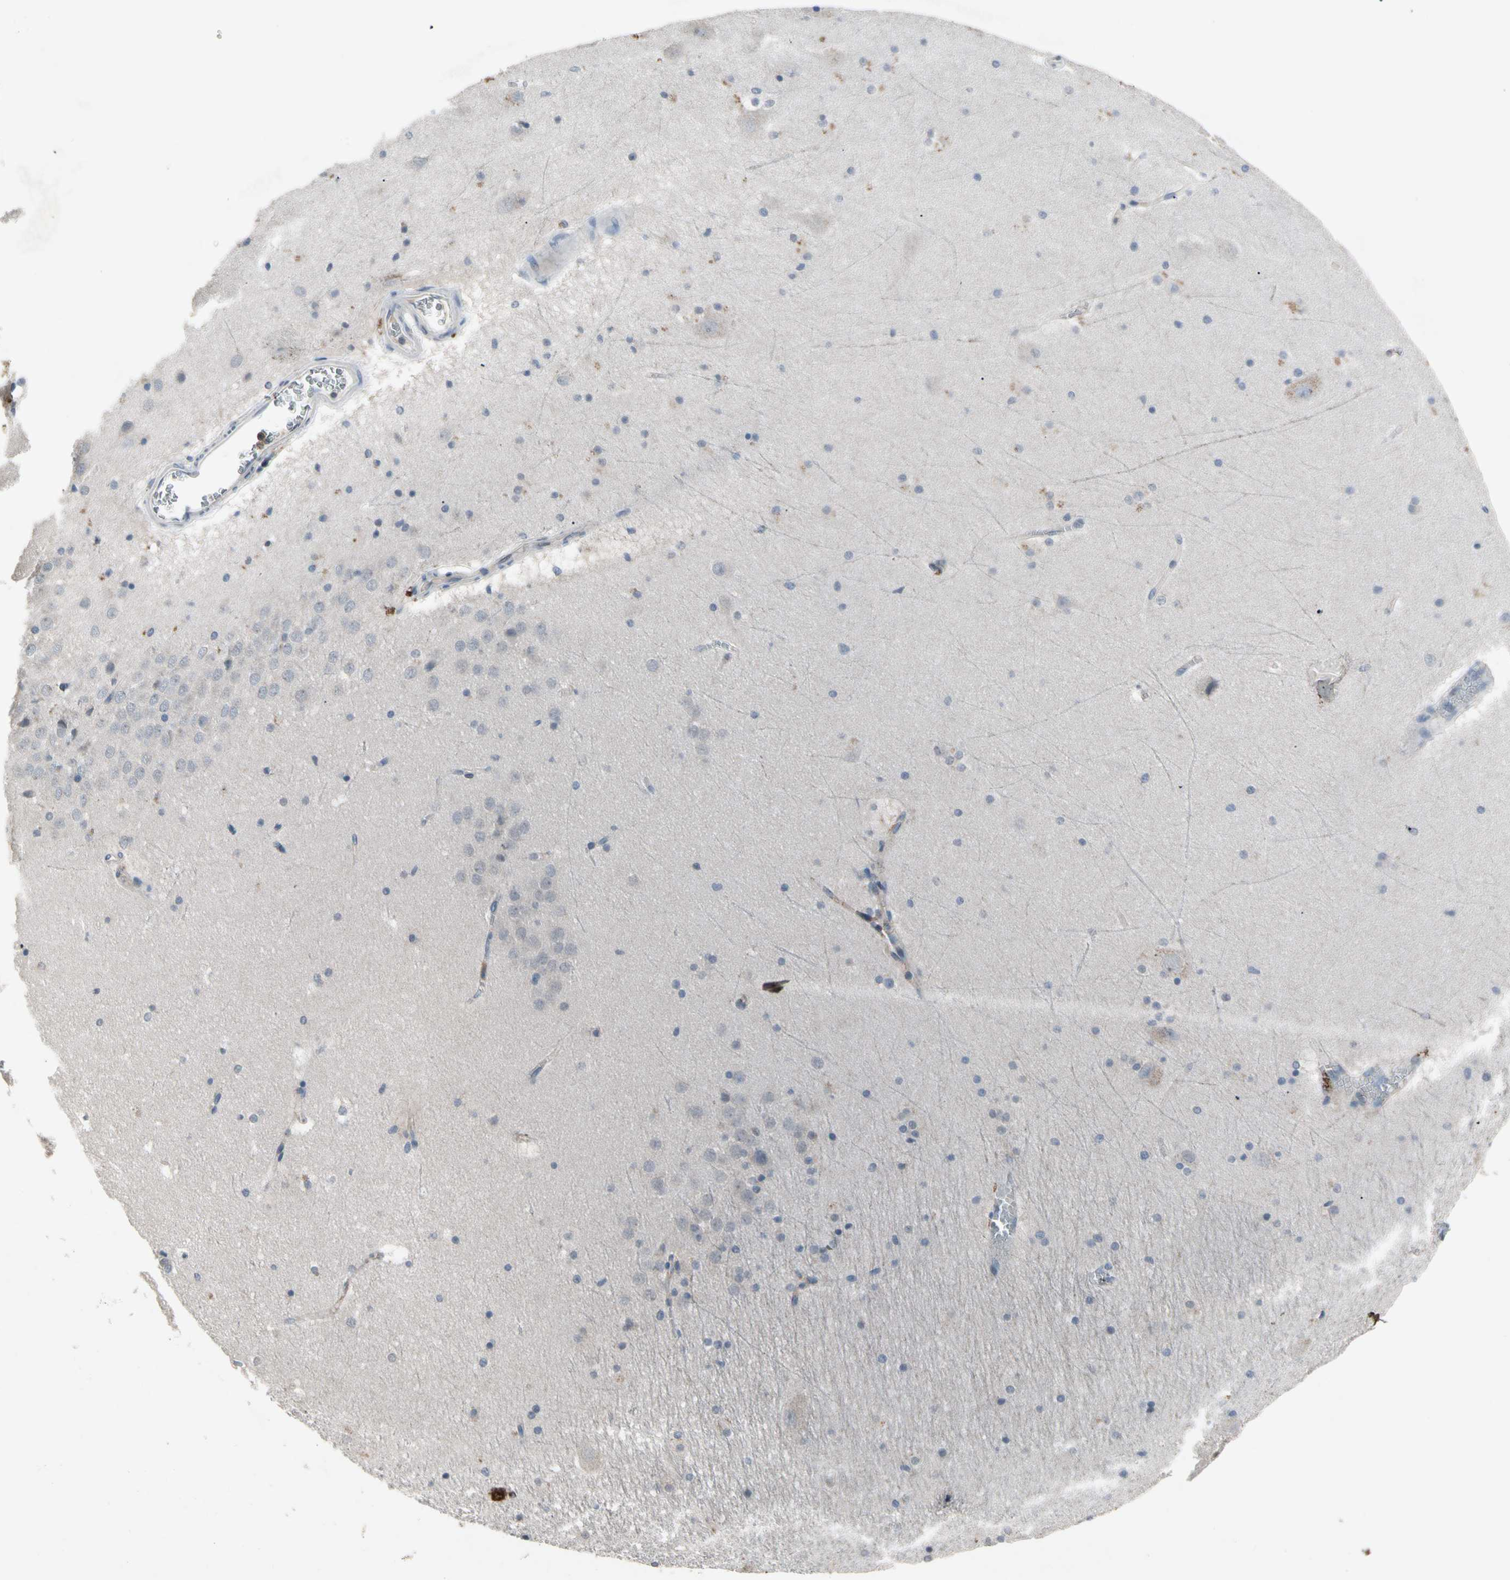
{"staining": {"intensity": "moderate", "quantity": "25%-75%", "location": "cytoplasmic/membranous"}, "tissue": "hippocampus", "cell_type": "Glial cells", "image_type": "normal", "snomed": [{"axis": "morphology", "description": "Normal tissue, NOS"}, {"axis": "topography", "description": "Hippocampus"}], "caption": "Immunohistochemistry (IHC) (DAB) staining of unremarkable hippocampus demonstrates moderate cytoplasmic/membranous protein expression in approximately 25%-75% of glial cells.", "gene": "NMI", "patient": {"sex": "male", "age": 45}}